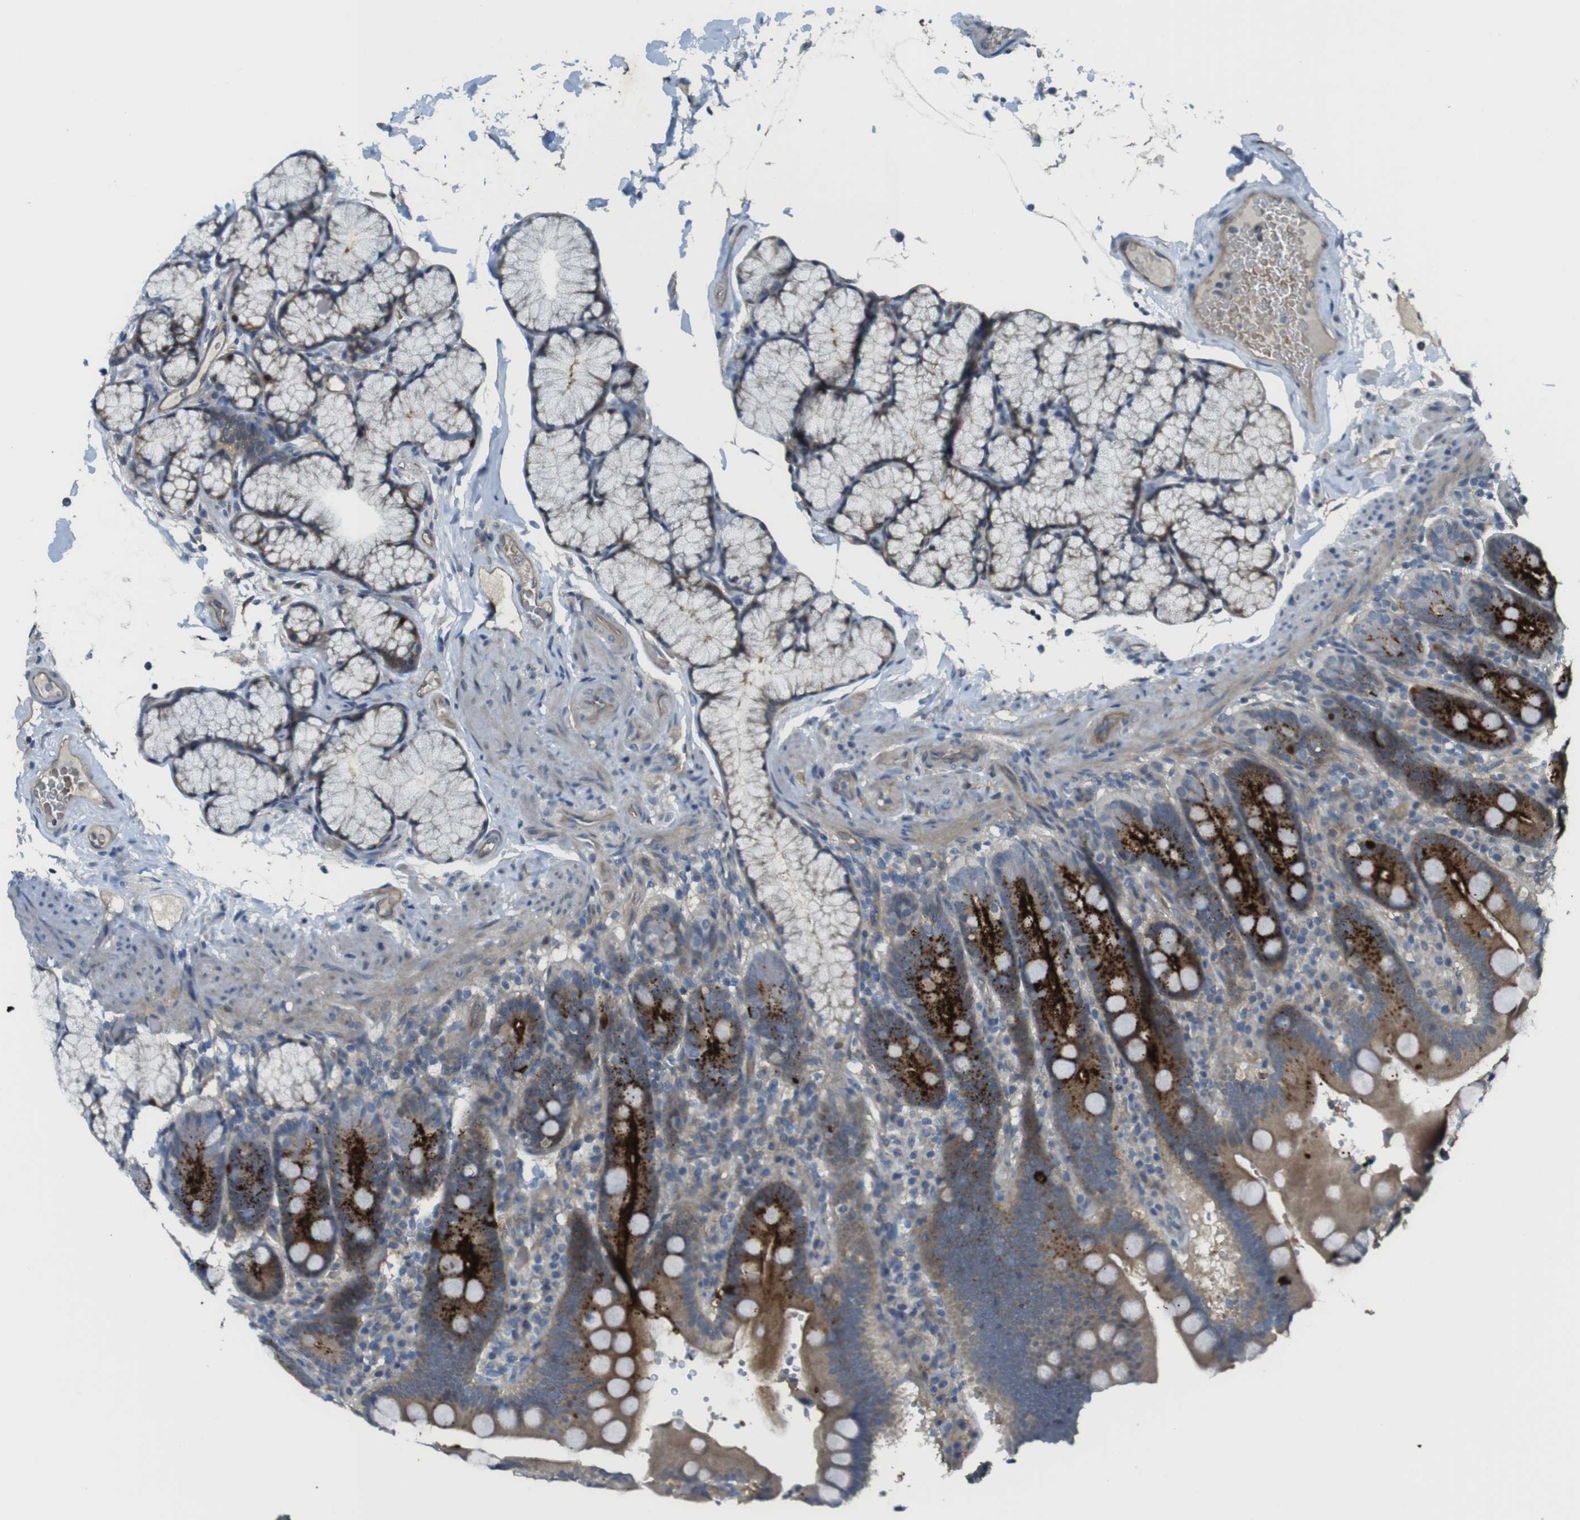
{"staining": {"intensity": "strong", "quantity": ">75%", "location": "cytoplasmic/membranous"}, "tissue": "duodenum", "cell_type": "Glandular cells", "image_type": "normal", "snomed": [{"axis": "morphology", "description": "Normal tissue, NOS"}, {"axis": "topography", "description": "Small intestine, NOS"}], "caption": "This histopathology image shows immunohistochemistry staining of normal human duodenum, with high strong cytoplasmic/membranous staining in about >75% of glandular cells.", "gene": "ABHD15", "patient": {"sex": "female", "age": 71}}